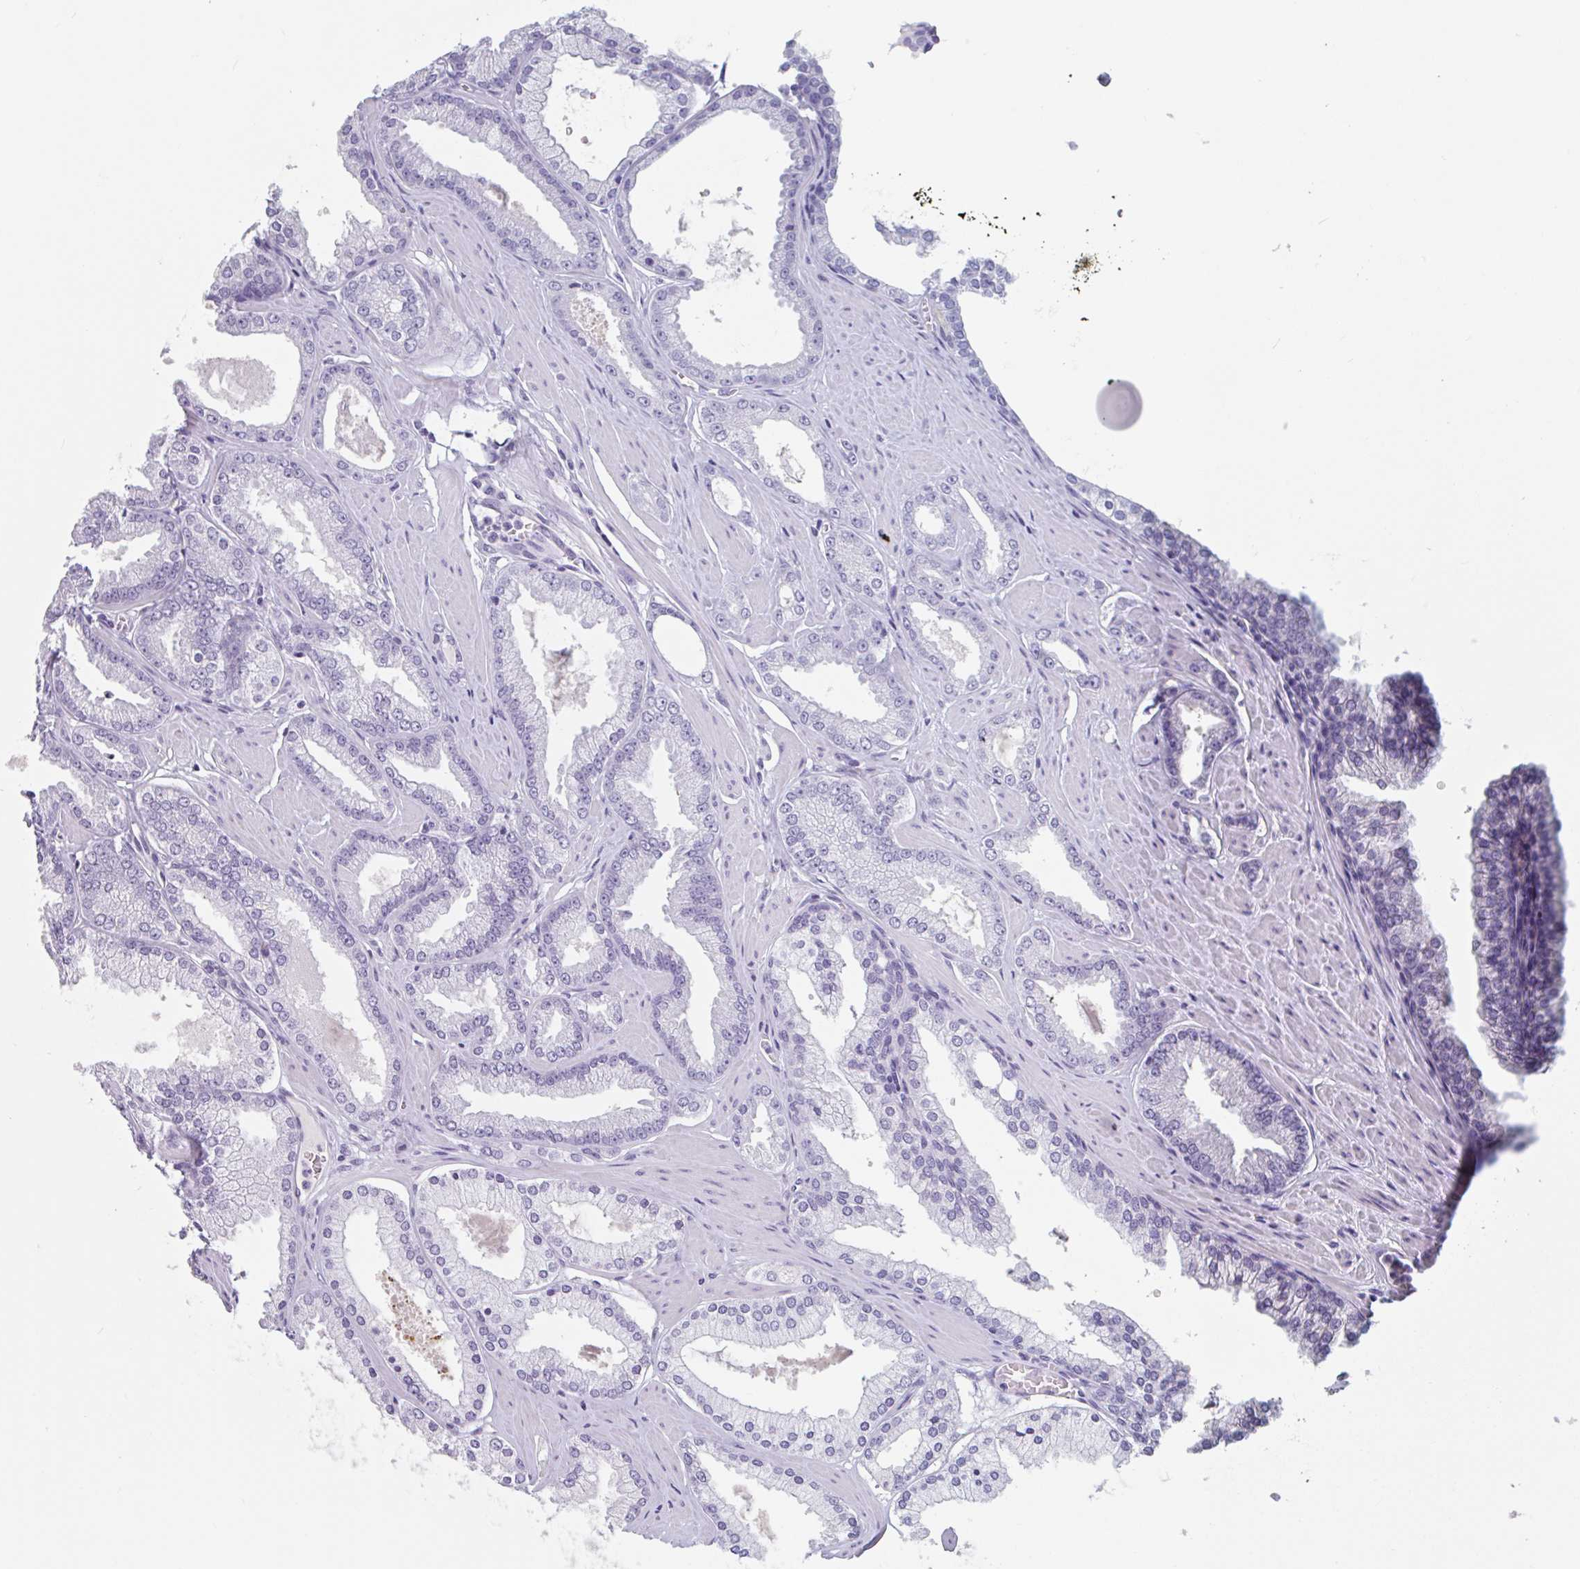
{"staining": {"intensity": "negative", "quantity": "none", "location": "none"}, "tissue": "prostate cancer", "cell_type": "Tumor cells", "image_type": "cancer", "snomed": [{"axis": "morphology", "description": "Adenocarcinoma, Low grade"}, {"axis": "topography", "description": "Prostate"}], "caption": "An immunohistochemistry histopathology image of low-grade adenocarcinoma (prostate) is shown. There is no staining in tumor cells of low-grade adenocarcinoma (prostate).", "gene": "EMC4", "patient": {"sex": "male", "age": 42}}